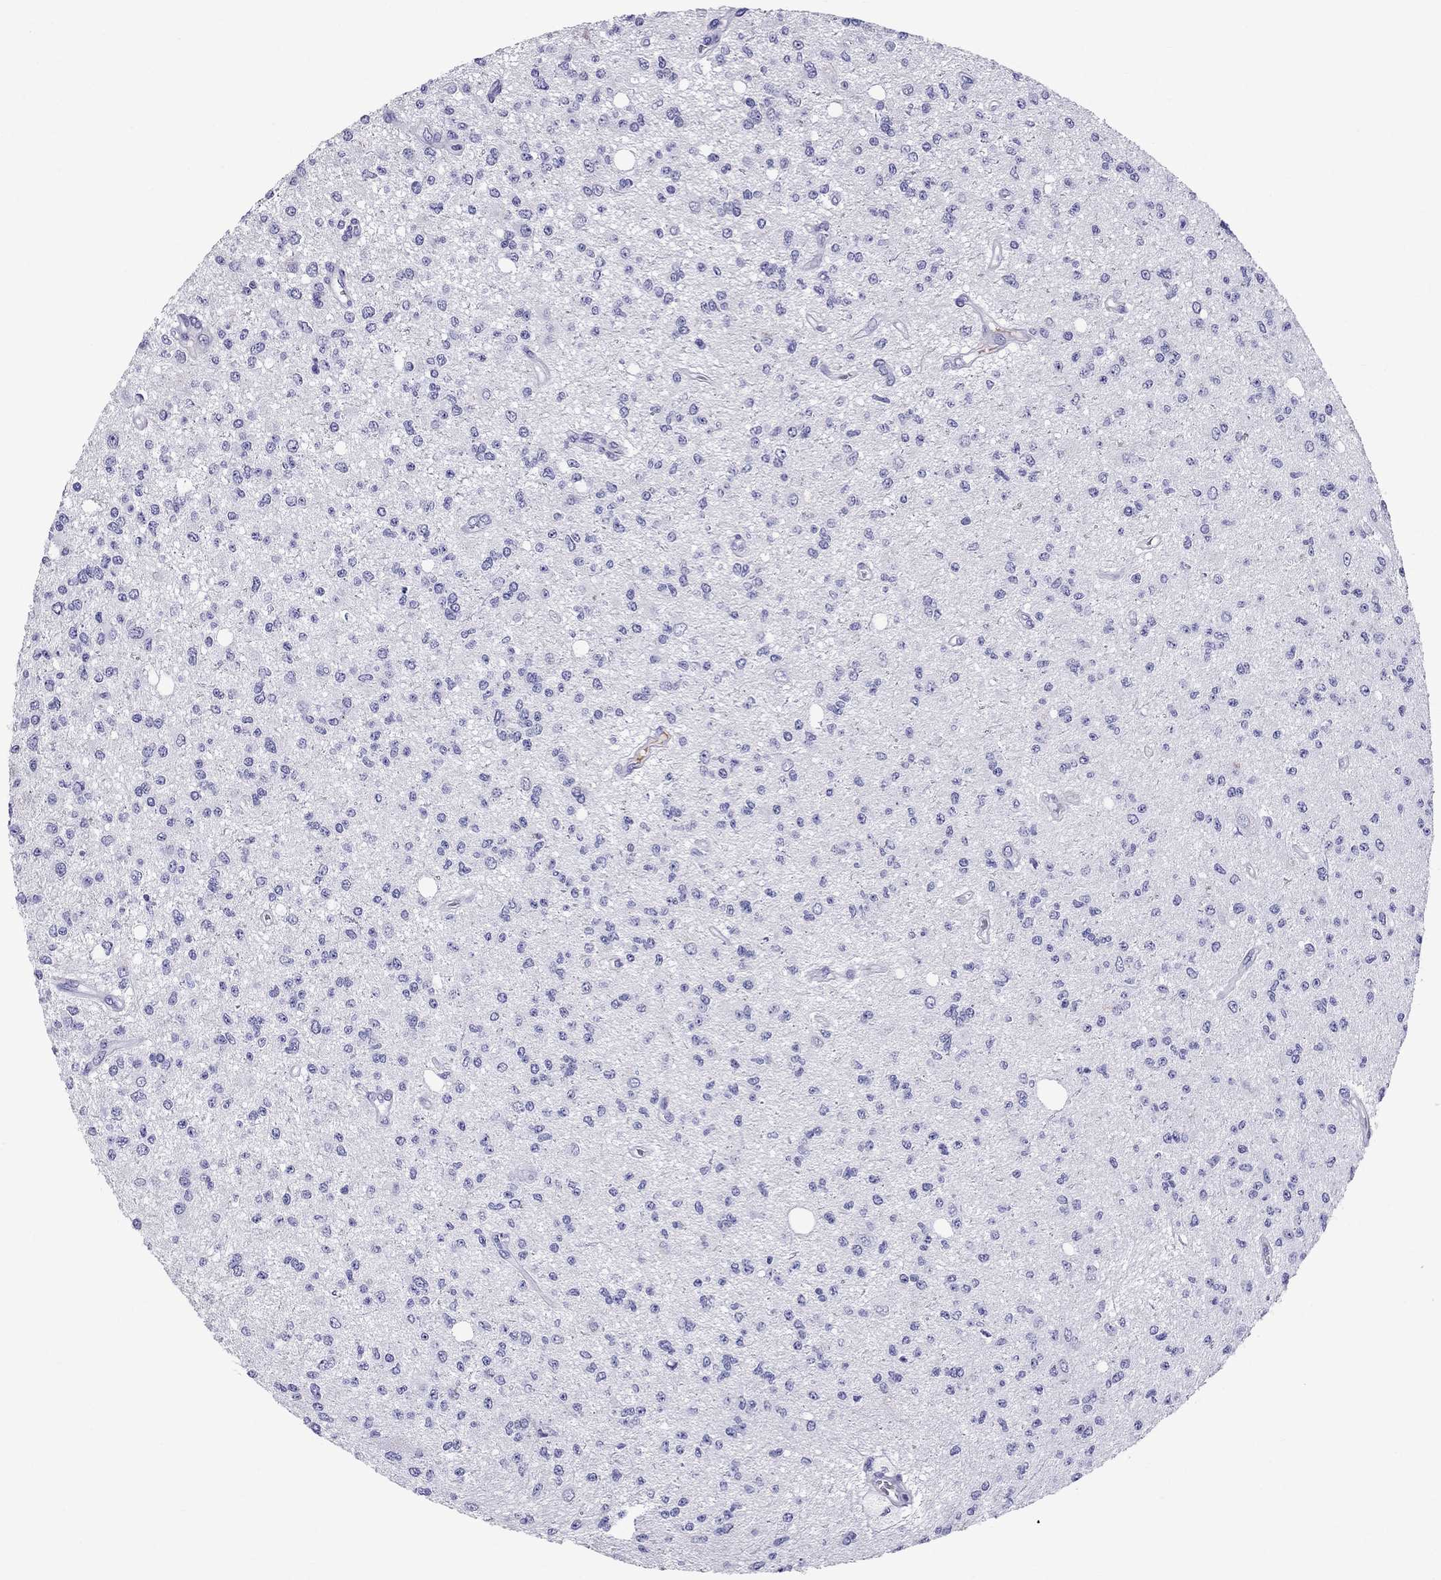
{"staining": {"intensity": "negative", "quantity": "none", "location": "none"}, "tissue": "glioma", "cell_type": "Tumor cells", "image_type": "cancer", "snomed": [{"axis": "morphology", "description": "Glioma, malignant, Low grade"}, {"axis": "topography", "description": "Brain"}], "caption": "Malignant low-grade glioma stained for a protein using immunohistochemistry exhibits no staining tumor cells.", "gene": "SCART1", "patient": {"sex": "male", "age": 67}}